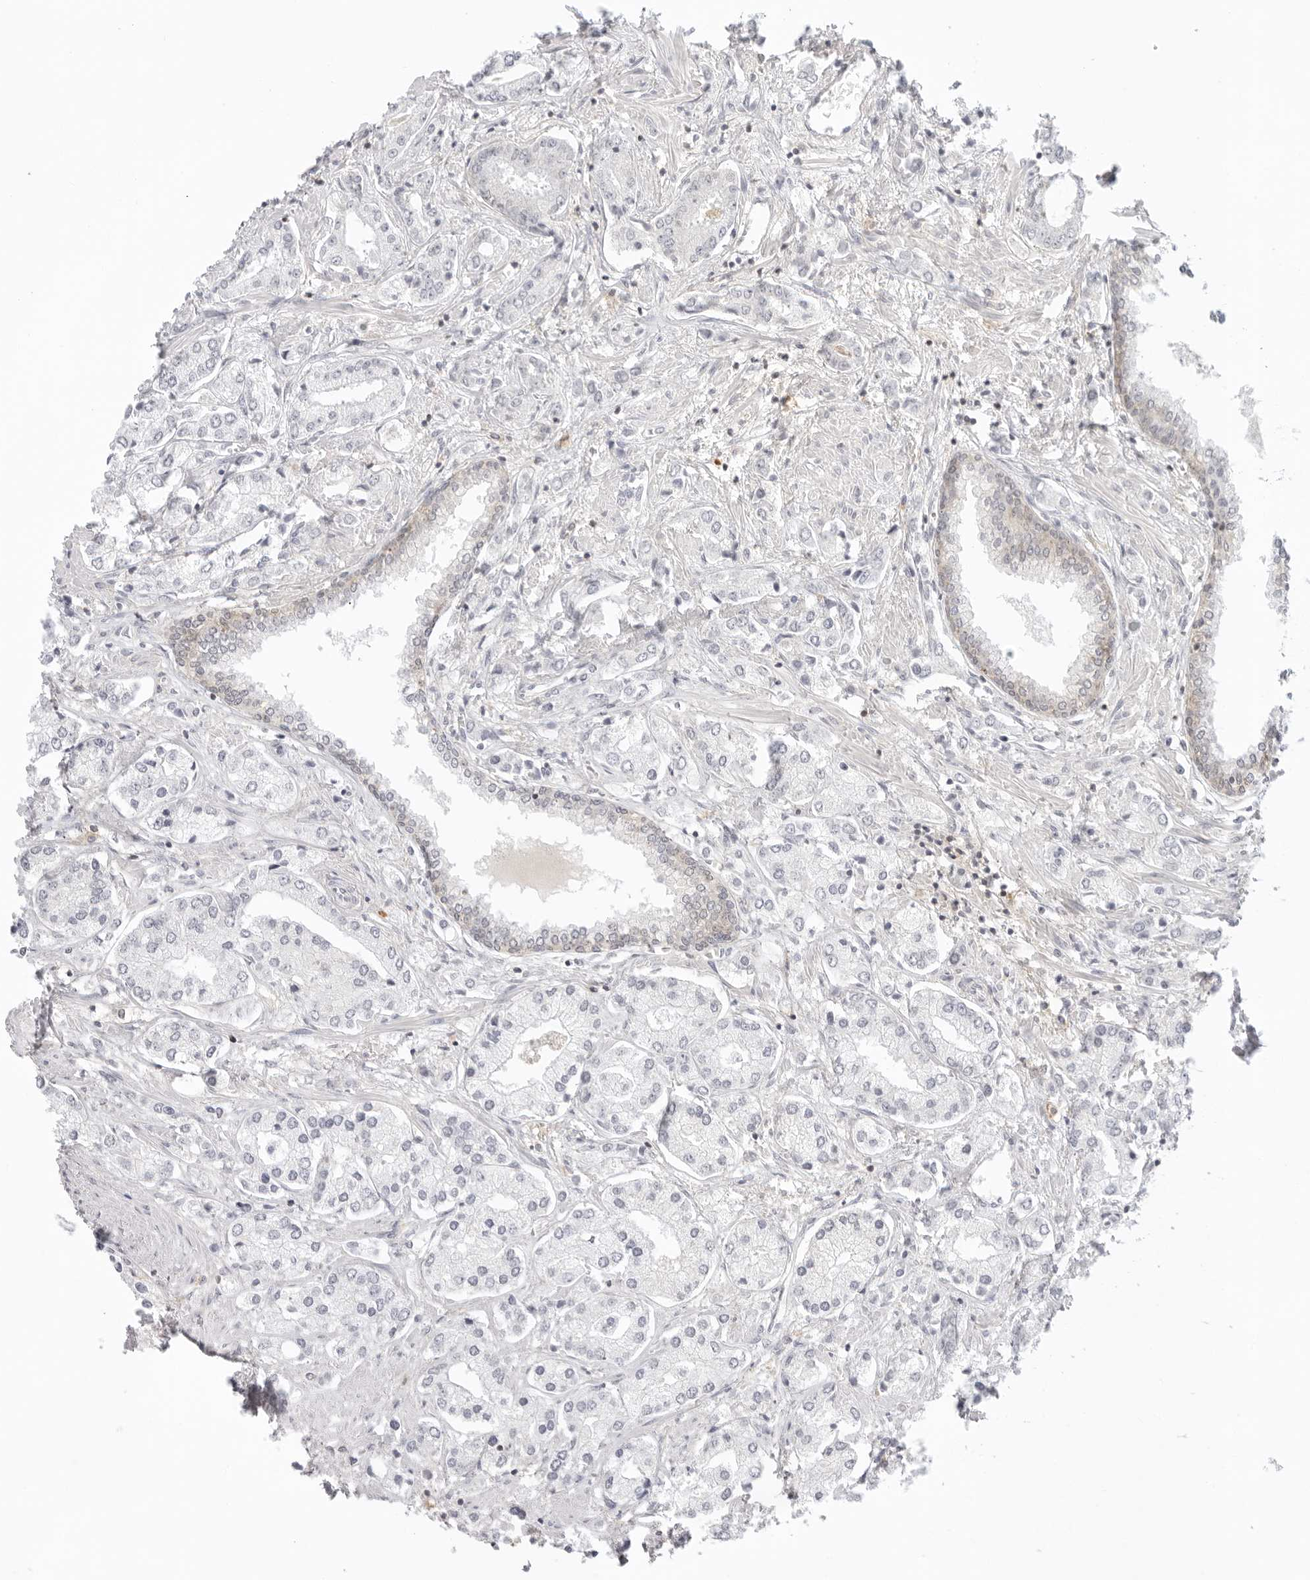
{"staining": {"intensity": "negative", "quantity": "none", "location": "none"}, "tissue": "prostate cancer", "cell_type": "Tumor cells", "image_type": "cancer", "snomed": [{"axis": "morphology", "description": "Adenocarcinoma, High grade"}, {"axis": "topography", "description": "Prostate"}], "caption": "An immunohistochemistry (IHC) photomicrograph of high-grade adenocarcinoma (prostate) is shown. There is no staining in tumor cells of high-grade adenocarcinoma (prostate).", "gene": "TNFRSF14", "patient": {"sex": "male", "age": 66}}